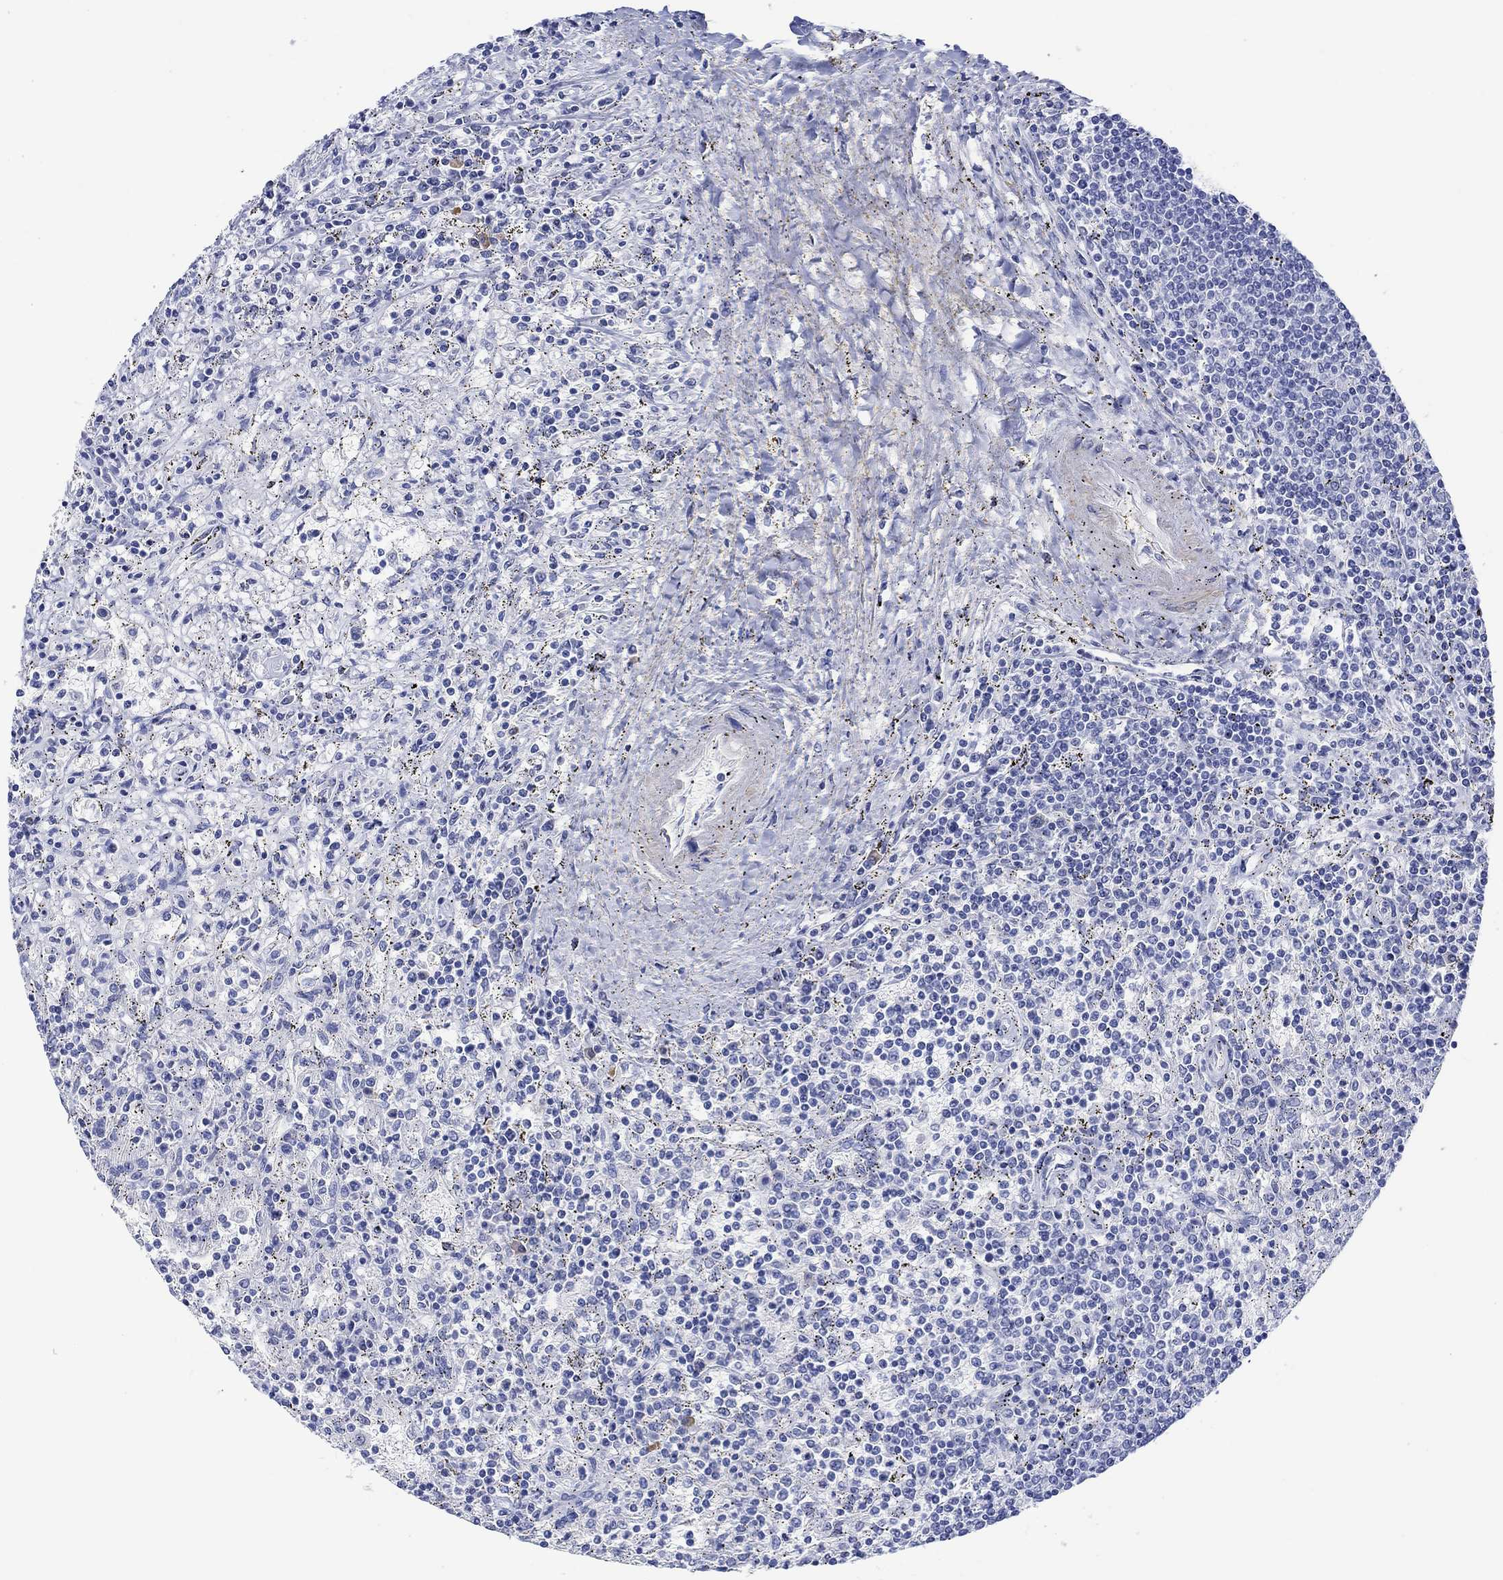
{"staining": {"intensity": "negative", "quantity": "none", "location": "none"}, "tissue": "lymphoma", "cell_type": "Tumor cells", "image_type": "cancer", "snomed": [{"axis": "morphology", "description": "Malignant lymphoma, non-Hodgkin's type, Low grade"}, {"axis": "topography", "description": "Spleen"}], "caption": "DAB (3,3'-diaminobenzidine) immunohistochemical staining of human lymphoma displays no significant staining in tumor cells.", "gene": "MSI1", "patient": {"sex": "male", "age": 62}}